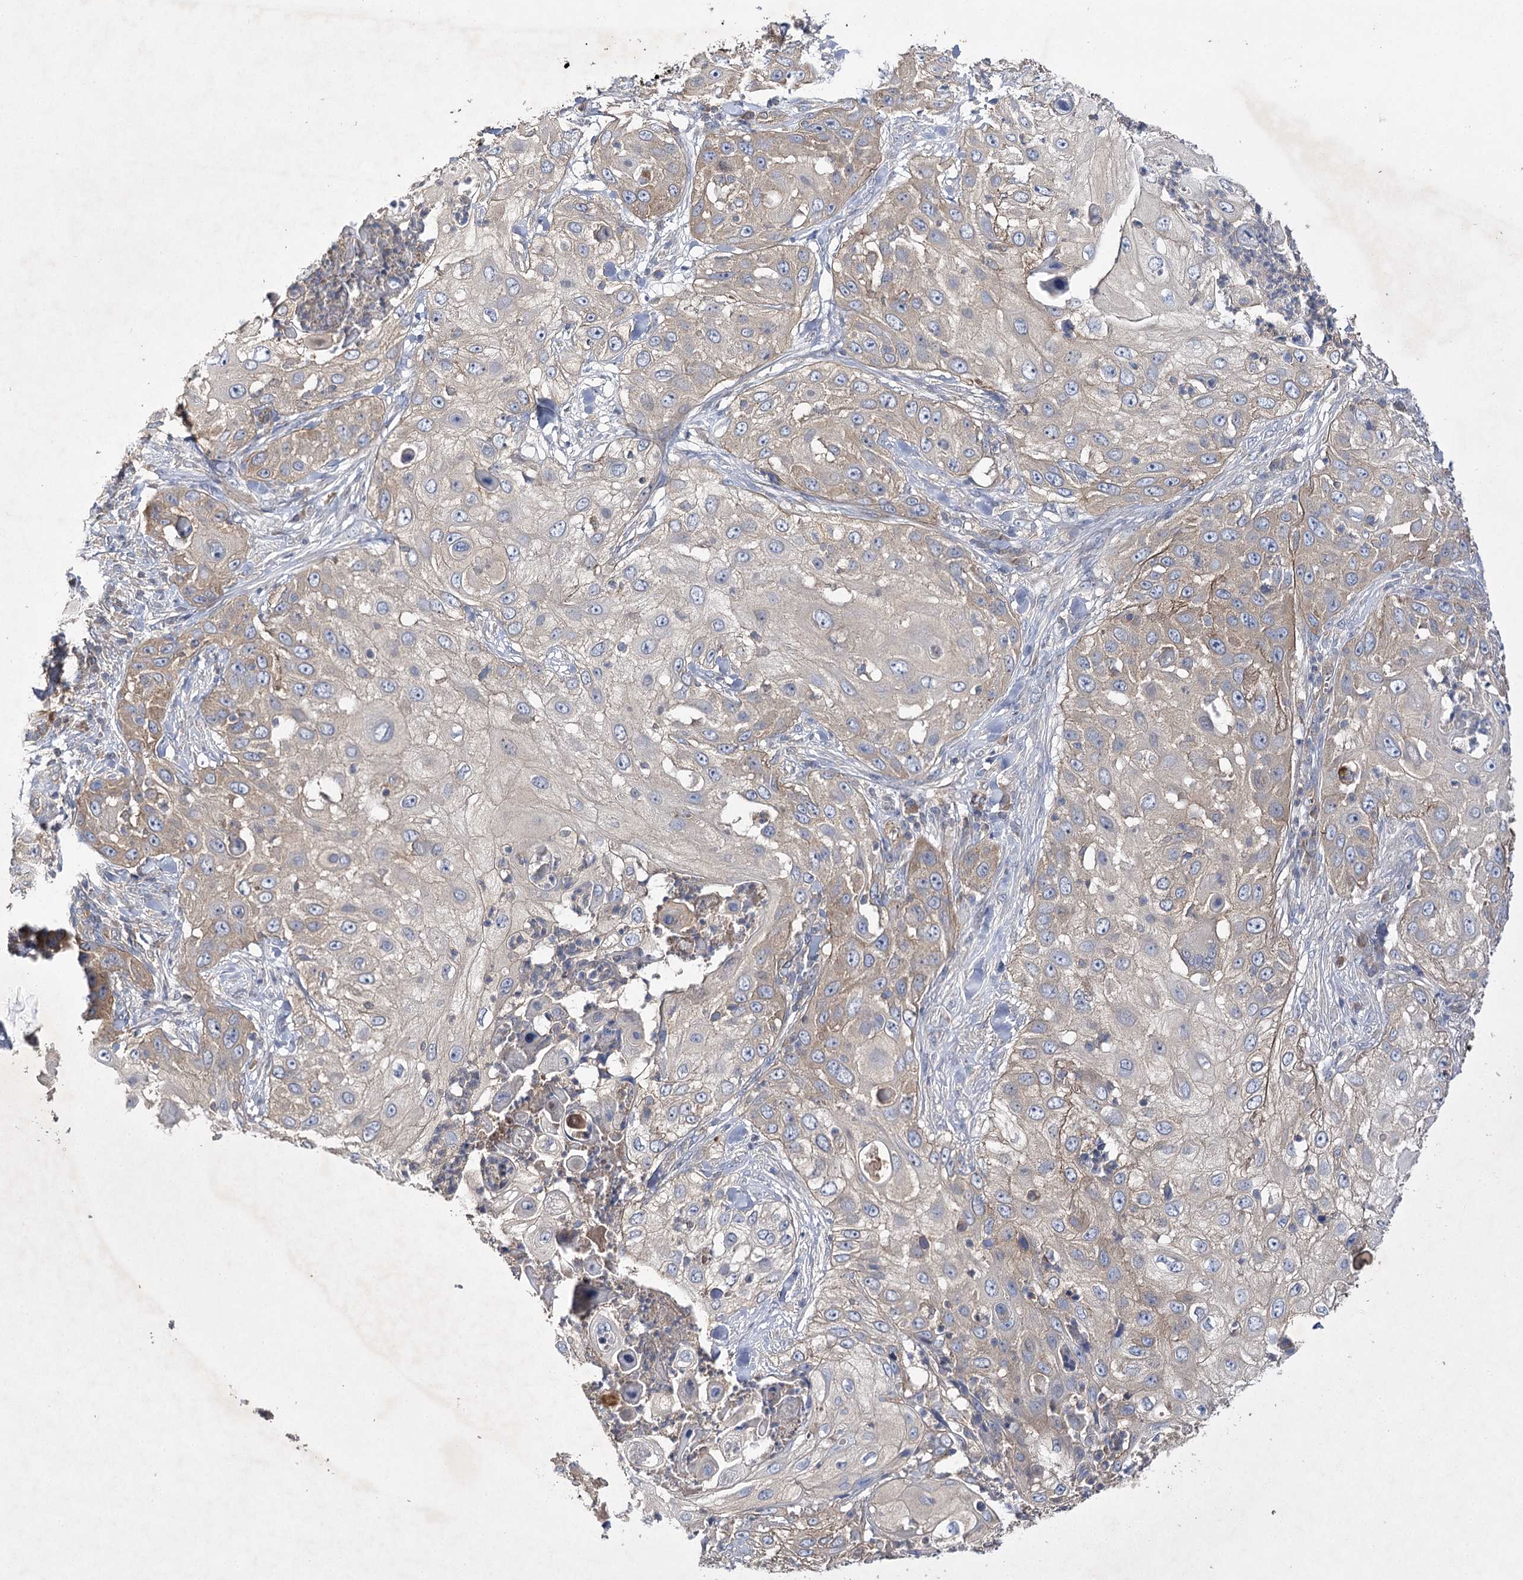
{"staining": {"intensity": "moderate", "quantity": "<25%", "location": "cytoplasmic/membranous"}, "tissue": "skin cancer", "cell_type": "Tumor cells", "image_type": "cancer", "snomed": [{"axis": "morphology", "description": "Squamous cell carcinoma, NOS"}, {"axis": "topography", "description": "Skin"}], "caption": "Skin cancer (squamous cell carcinoma) stained with DAB (3,3'-diaminobenzidine) immunohistochemistry (IHC) exhibits low levels of moderate cytoplasmic/membranous positivity in approximately <25% of tumor cells. (DAB IHC with brightfield microscopy, high magnification).", "gene": "BCR", "patient": {"sex": "female", "age": 44}}